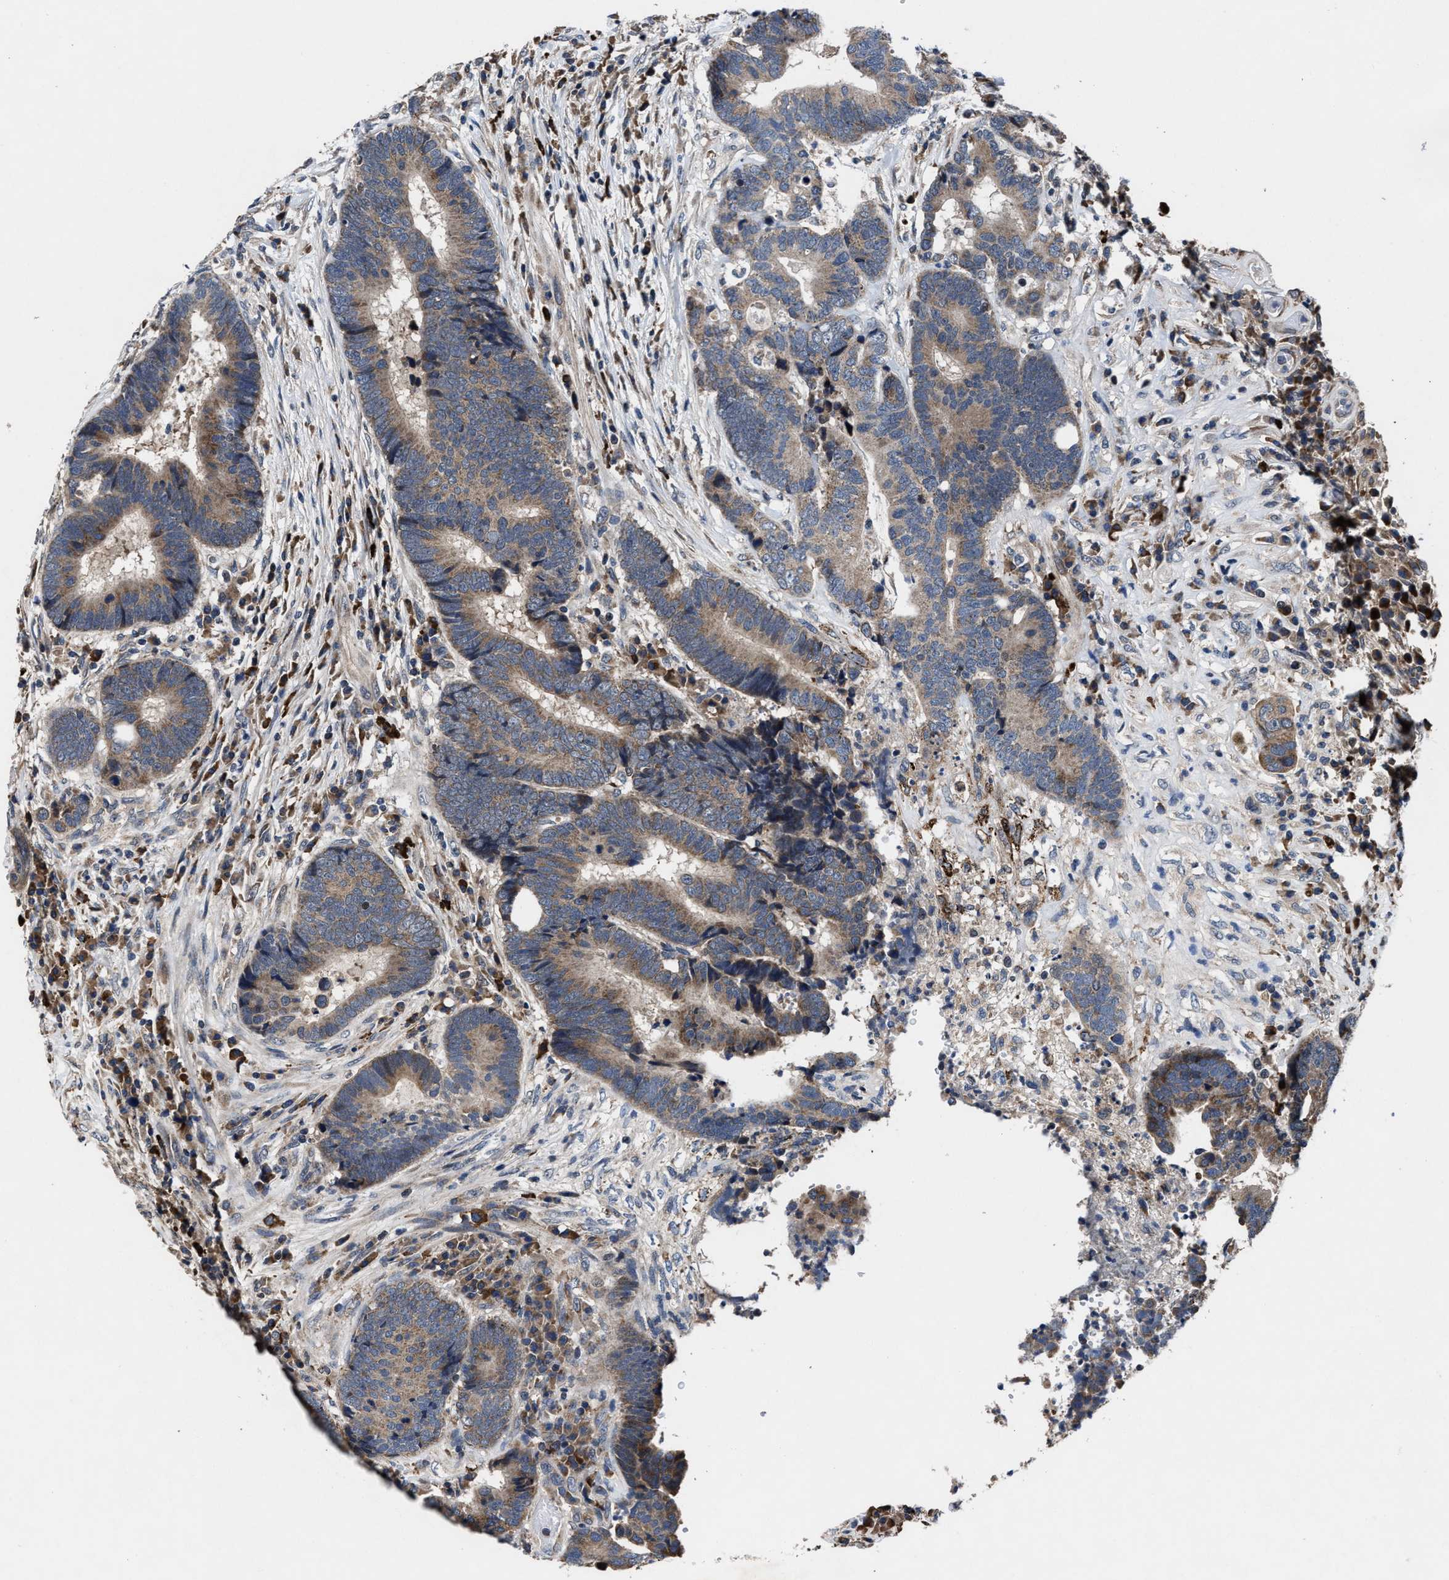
{"staining": {"intensity": "moderate", "quantity": ">75%", "location": "cytoplasmic/membranous"}, "tissue": "colorectal cancer", "cell_type": "Tumor cells", "image_type": "cancer", "snomed": [{"axis": "morphology", "description": "Adenocarcinoma, NOS"}, {"axis": "topography", "description": "Rectum"}], "caption": "Brown immunohistochemical staining in colorectal cancer displays moderate cytoplasmic/membranous staining in about >75% of tumor cells.", "gene": "TMEM53", "patient": {"sex": "female", "age": 89}}